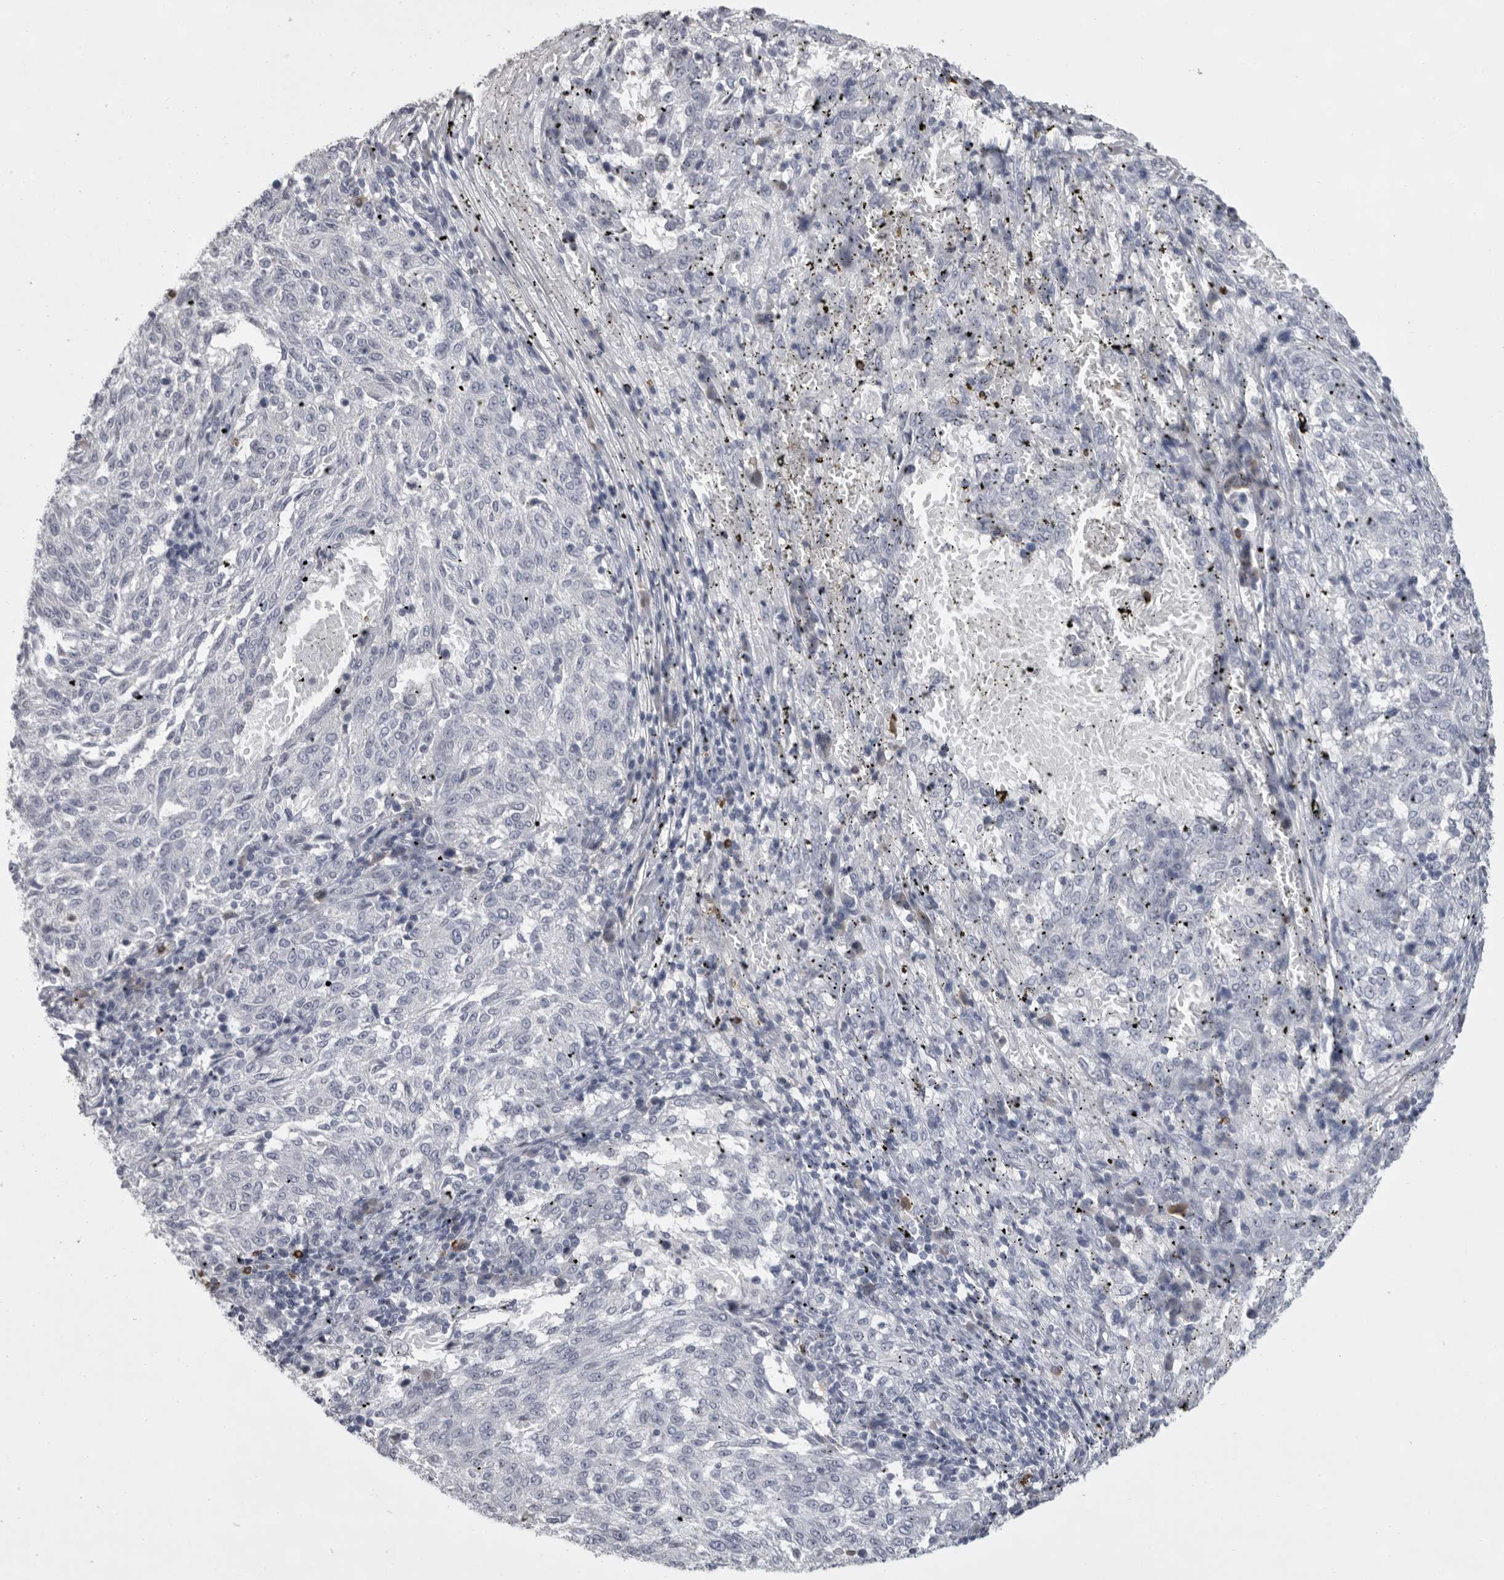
{"staining": {"intensity": "negative", "quantity": "none", "location": "none"}, "tissue": "melanoma", "cell_type": "Tumor cells", "image_type": "cancer", "snomed": [{"axis": "morphology", "description": "Malignant melanoma, NOS"}, {"axis": "topography", "description": "Skin"}], "caption": "There is no significant staining in tumor cells of malignant melanoma. (DAB (3,3'-diaminobenzidine) immunohistochemistry (IHC), high magnification).", "gene": "GNLY", "patient": {"sex": "female", "age": 72}}